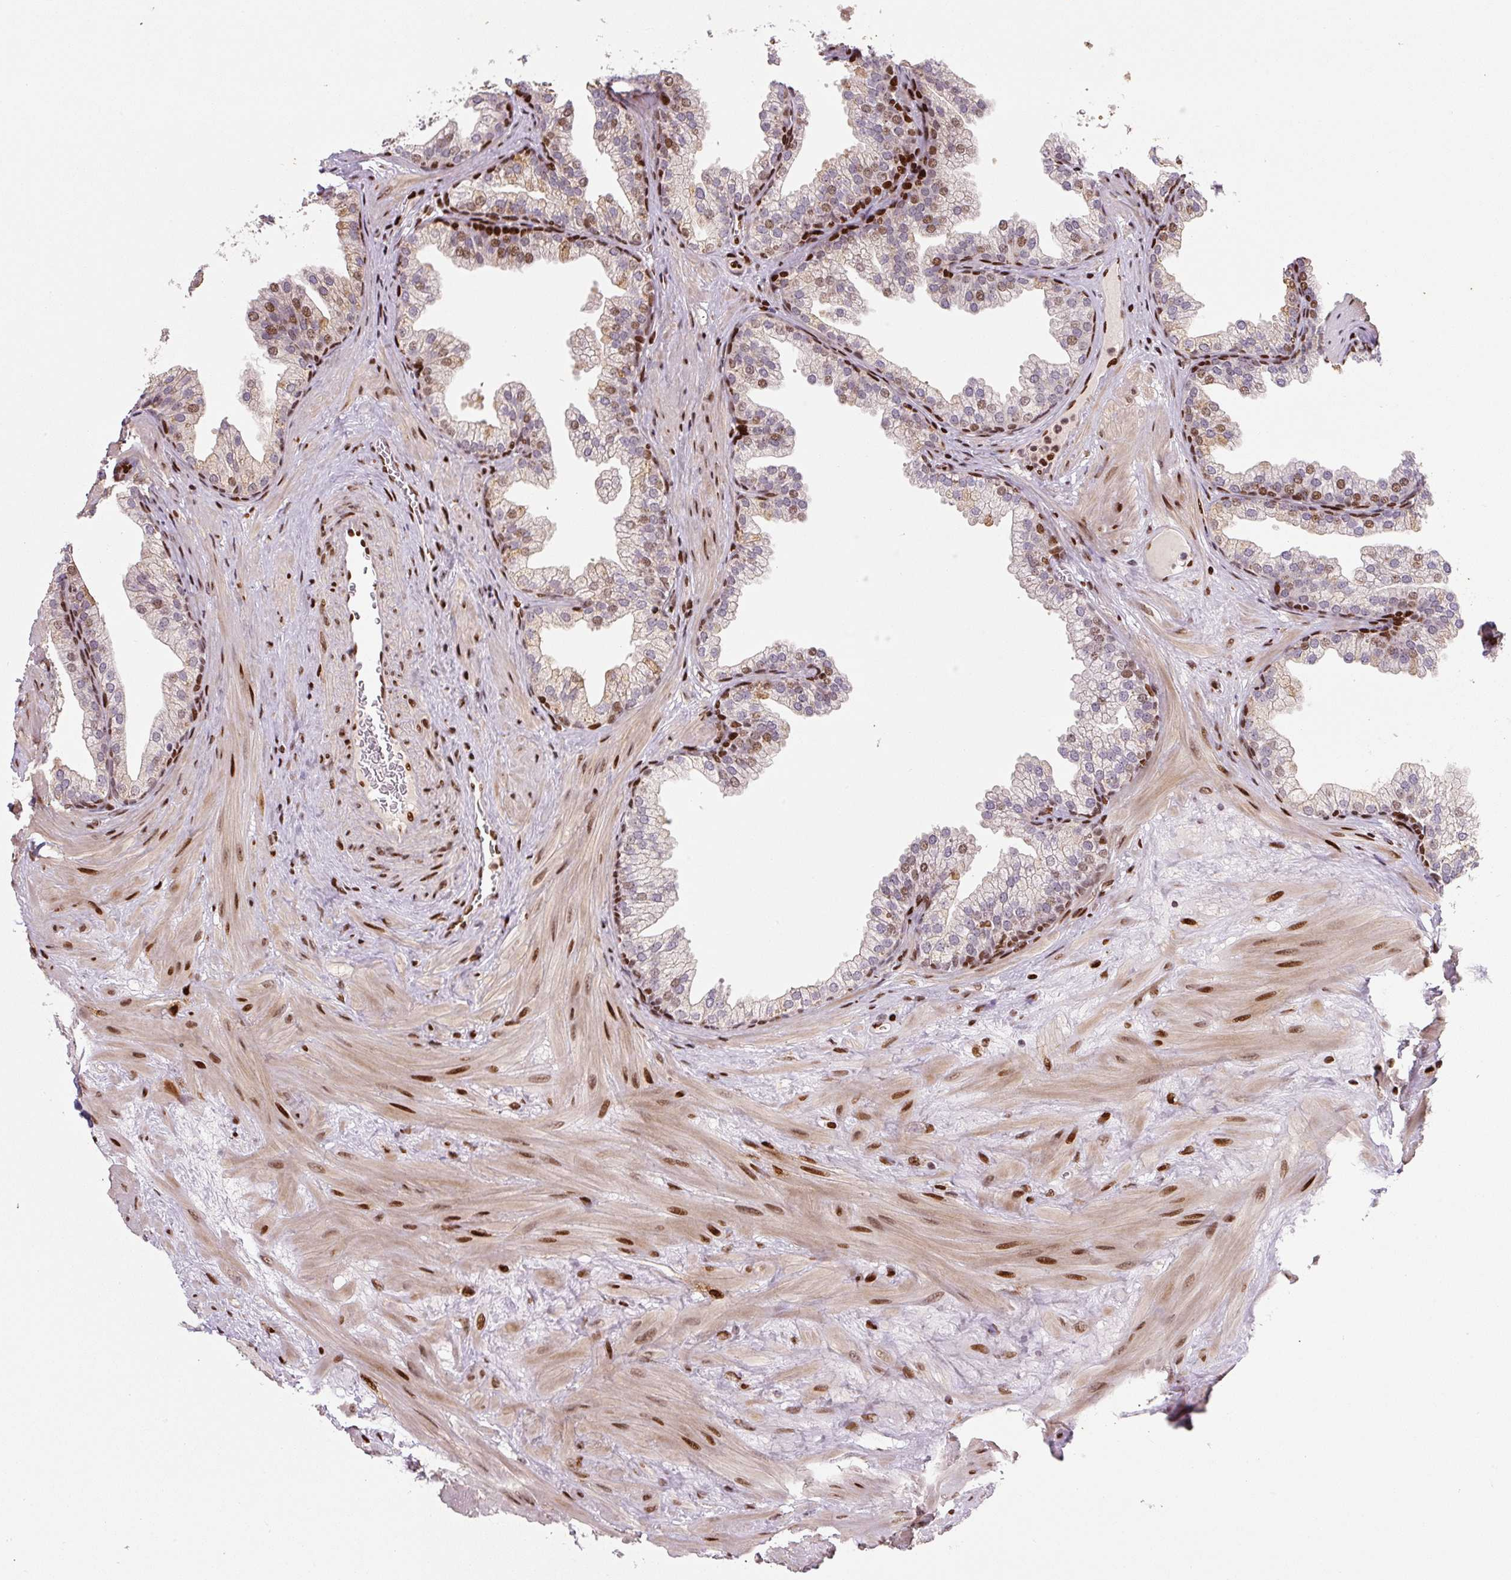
{"staining": {"intensity": "moderate", "quantity": "<25%", "location": "nuclear"}, "tissue": "prostate", "cell_type": "Glandular cells", "image_type": "normal", "snomed": [{"axis": "morphology", "description": "Normal tissue, NOS"}, {"axis": "topography", "description": "Prostate"}], "caption": "A photomicrograph of human prostate stained for a protein exhibits moderate nuclear brown staining in glandular cells. (DAB IHC with brightfield microscopy, high magnification).", "gene": "PYDC2", "patient": {"sex": "male", "age": 37}}